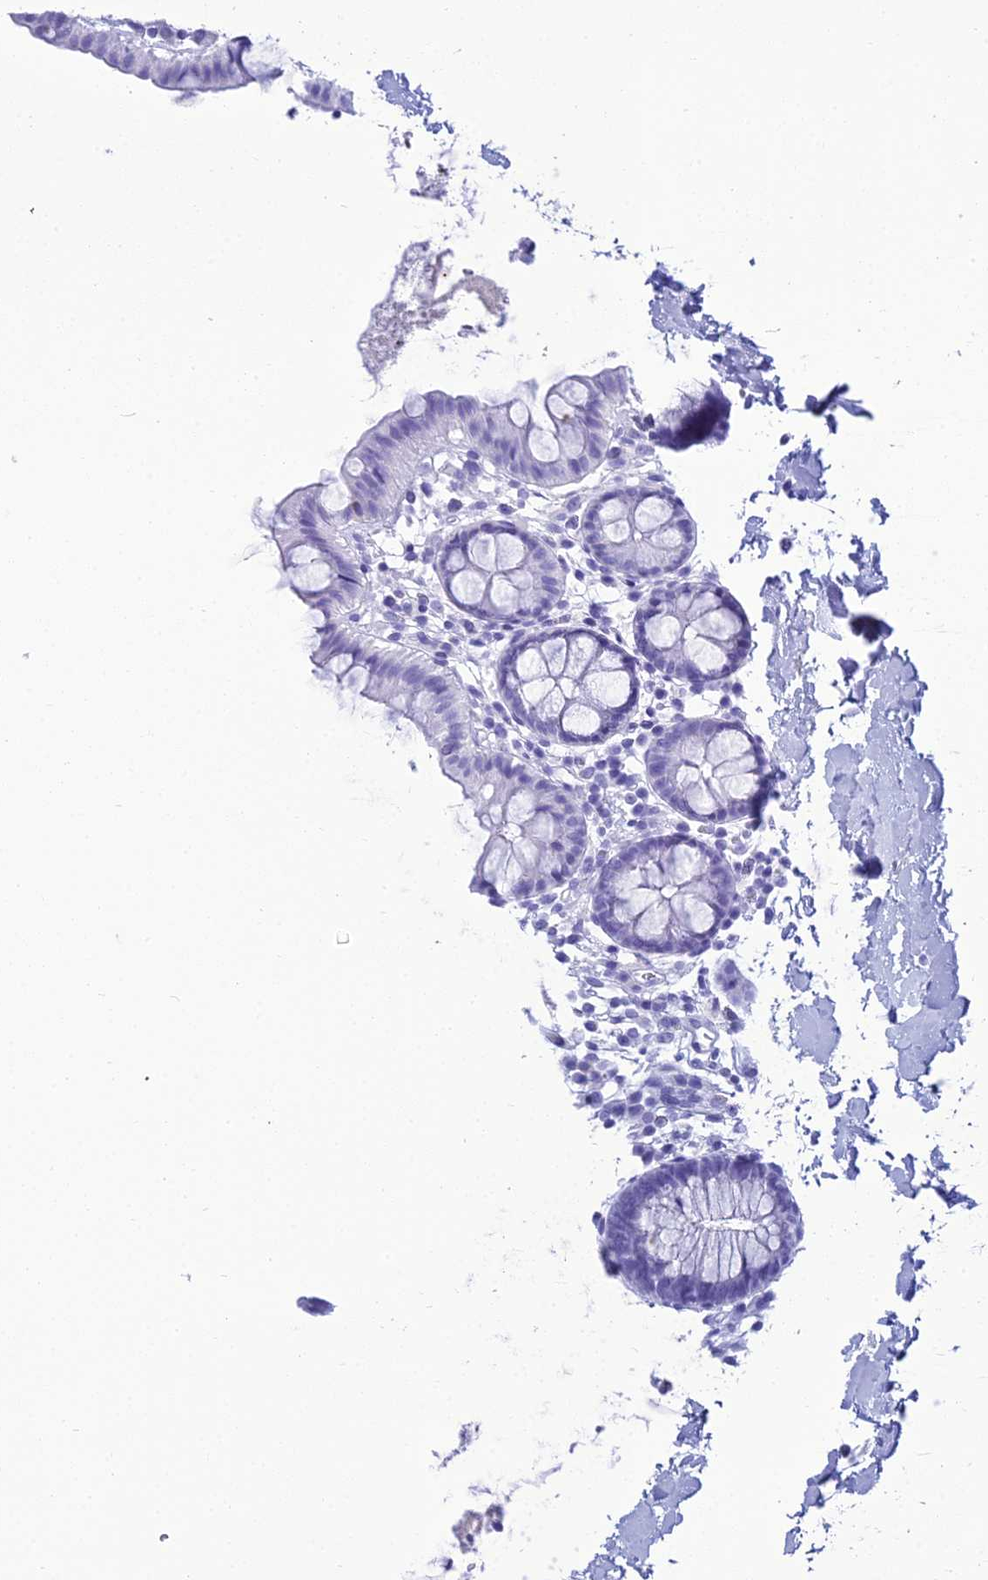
{"staining": {"intensity": "negative", "quantity": "none", "location": "none"}, "tissue": "colon", "cell_type": "Endothelial cells", "image_type": "normal", "snomed": [{"axis": "morphology", "description": "Normal tissue, NOS"}, {"axis": "topography", "description": "Colon"}], "caption": "High magnification brightfield microscopy of normal colon stained with DAB (3,3'-diaminobenzidine) (brown) and counterstained with hematoxylin (blue): endothelial cells show no significant positivity. Nuclei are stained in blue.", "gene": "ZNF442", "patient": {"sex": "male", "age": 75}}